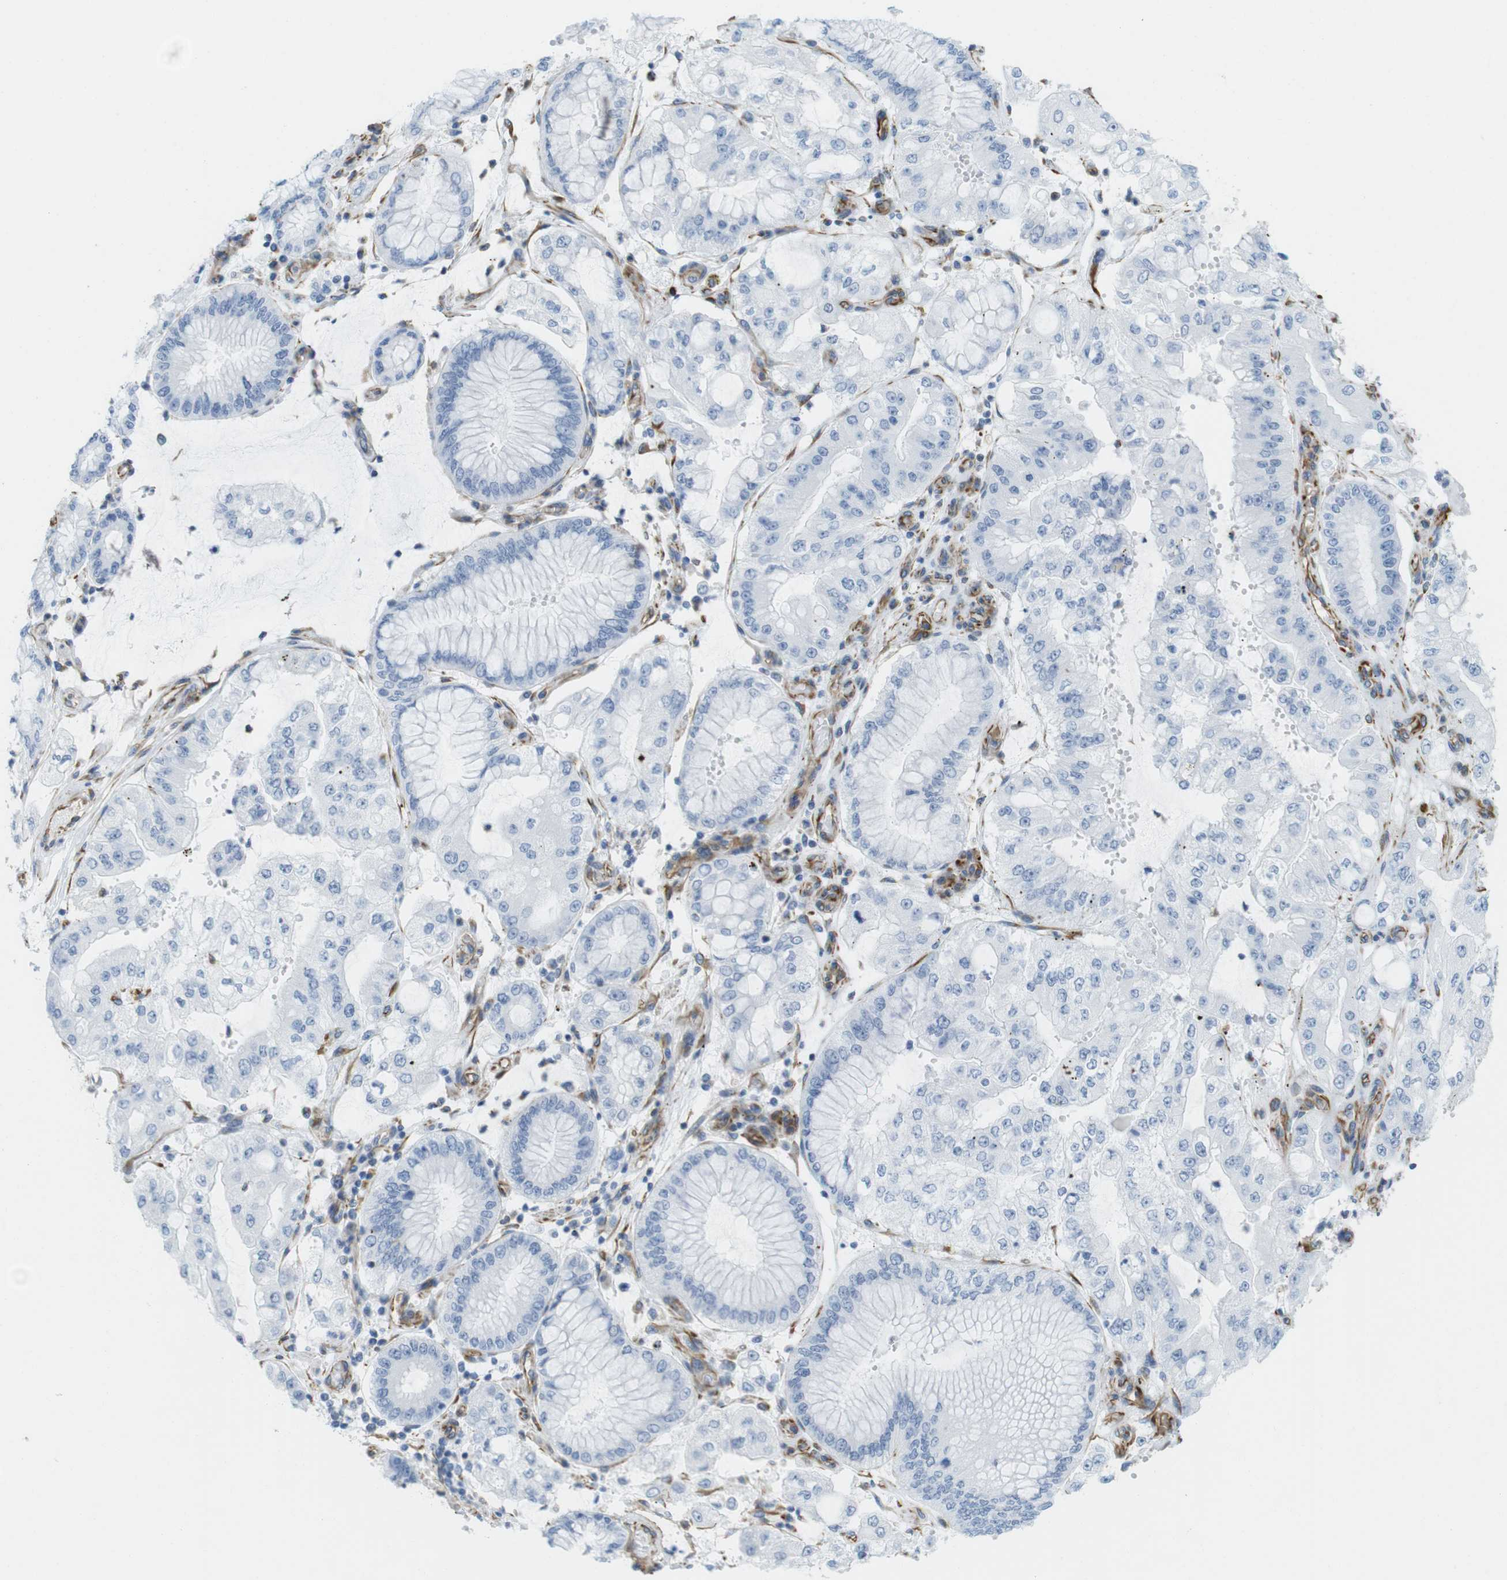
{"staining": {"intensity": "negative", "quantity": "none", "location": "none"}, "tissue": "stomach cancer", "cell_type": "Tumor cells", "image_type": "cancer", "snomed": [{"axis": "morphology", "description": "Adenocarcinoma, NOS"}, {"axis": "topography", "description": "Stomach"}], "caption": "Stomach cancer (adenocarcinoma) was stained to show a protein in brown. There is no significant positivity in tumor cells. The staining is performed using DAB (3,3'-diaminobenzidine) brown chromogen with nuclei counter-stained in using hematoxylin.", "gene": "MS4A10", "patient": {"sex": "male", "age": 76}}